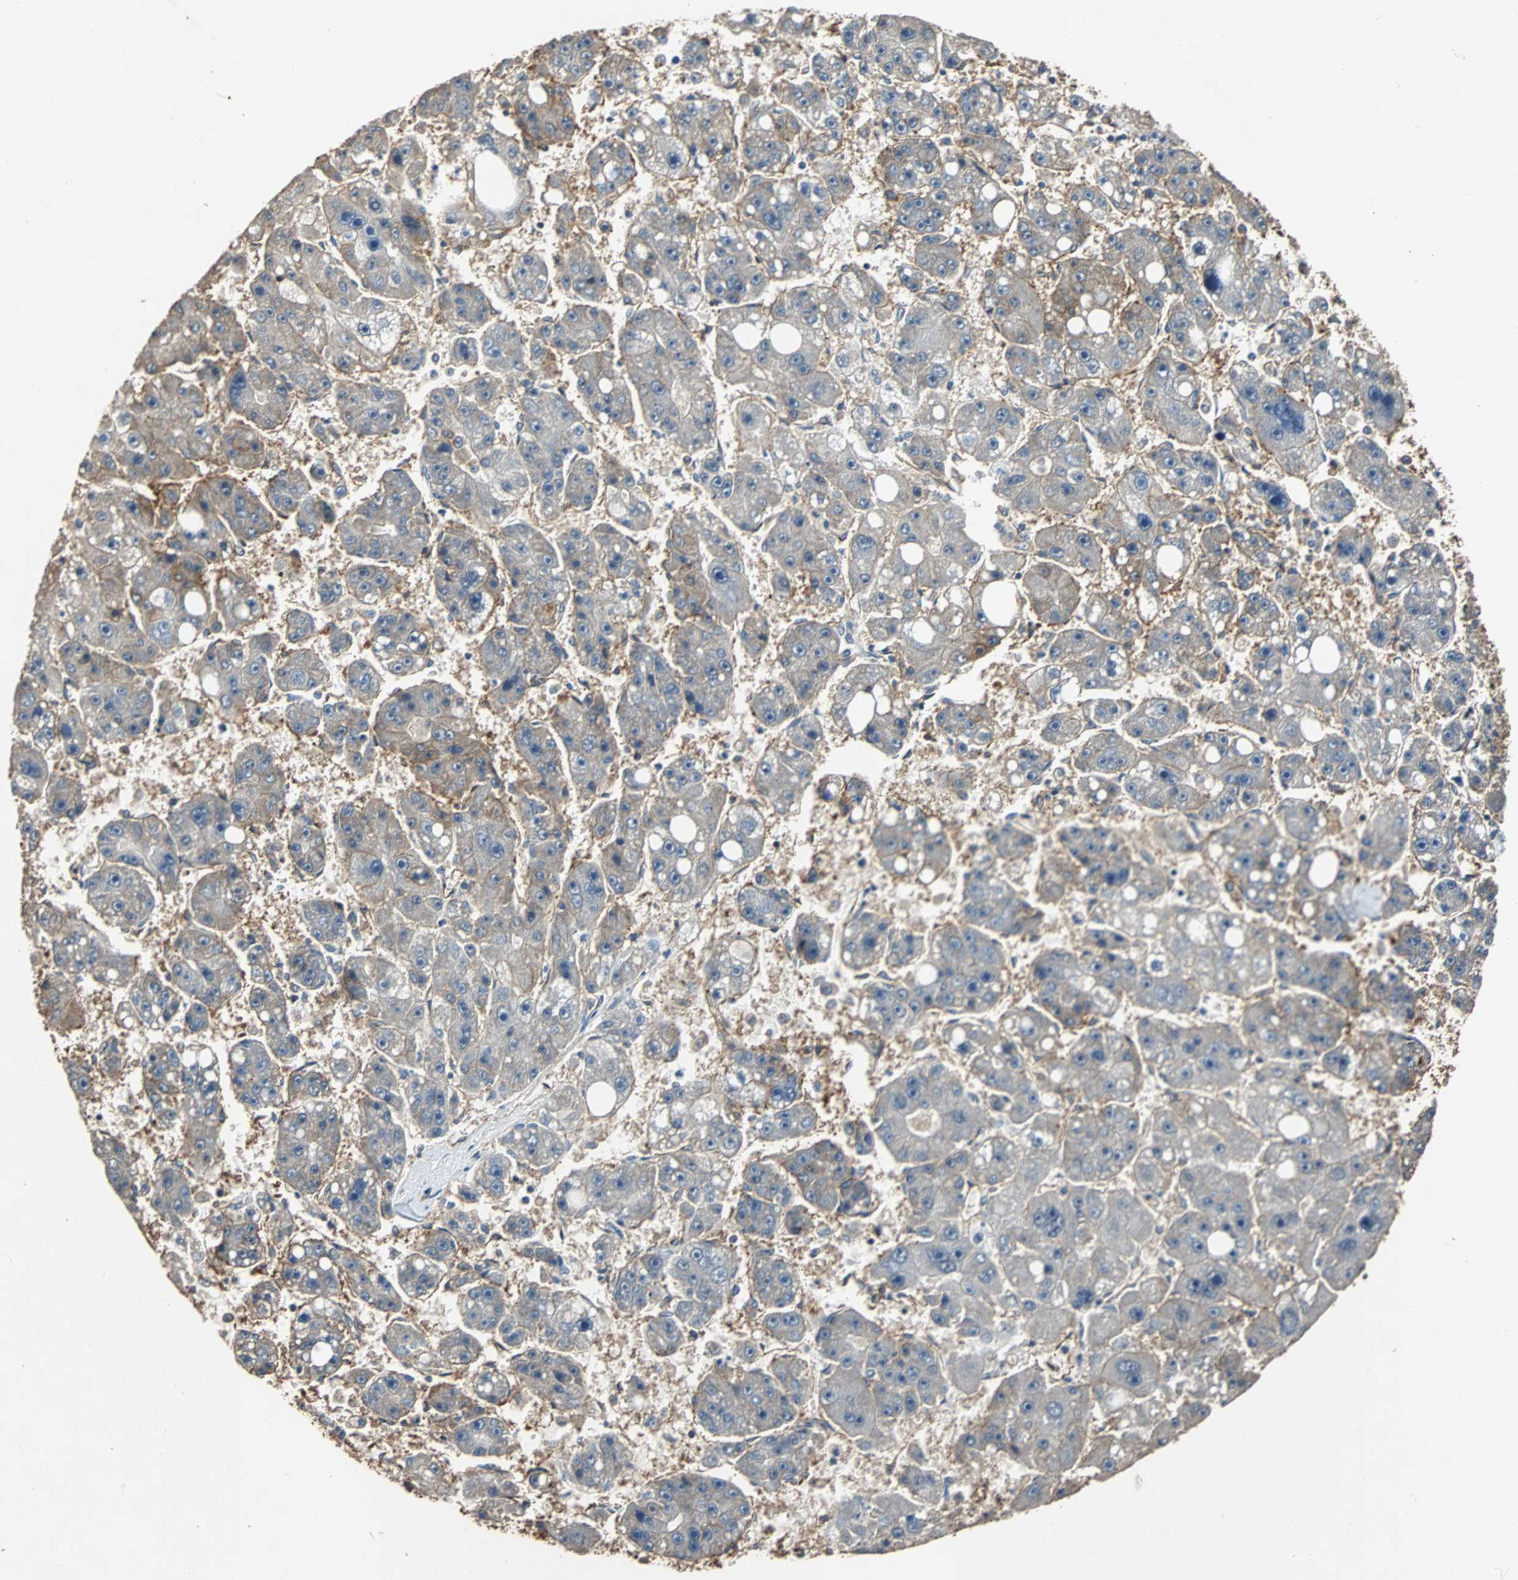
{"staining": {"intensity": "moderate", "quantity": "25%-75%", "location": "cytoplasmic/membranous"}, "tissue": "liver cancer", "cell_type": "Tumor cells", "image_type": "cancer", "snomed": [{"axis": "morphology", "description": "Carcinoma, Hepatocellular, NOS"}, {"axis": "topography", "description": "Liver"}], "caption": "Liver cancer (hepatocellular carcinoma) stained with a protein marker displays moderate staining in tumor cells.", "gene": "NDRG1", "patient": {"sex": "female", "age": 61}}